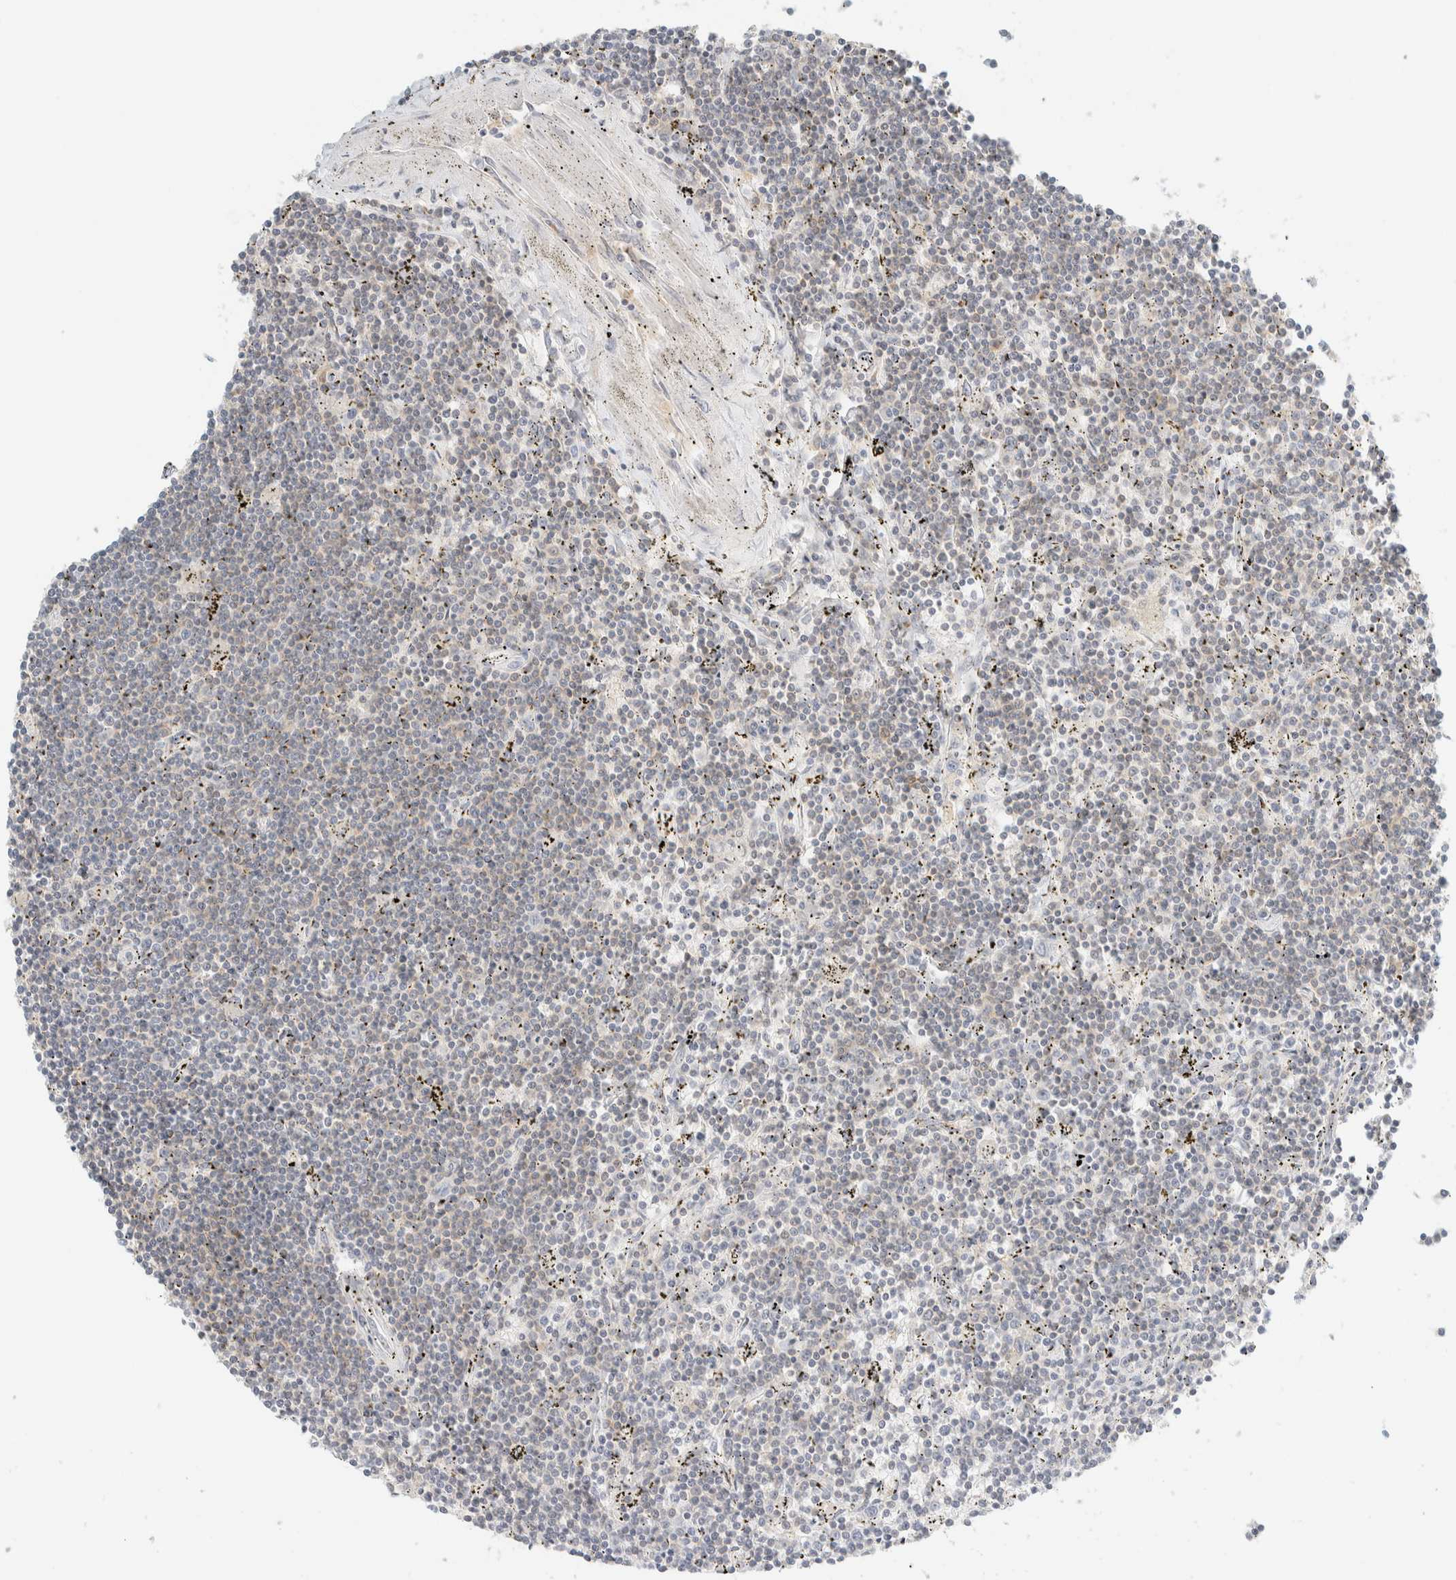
{"staining": {"intensity": "negative", "quantity": "none", "location": "none"}, "tissue": "lymphoma", "cell_type": "Tumor cells", "image_type": "cancer", "snomed": [{"axis": "morphology", "description": "Malignant lymphoma, non-Hodgkin's type, Low grade"}, {"axis": "topography", "description": "Spleen"}], "caption": "Tumor cells are negative for protein expression in human malignant lymphoma, non-Hodgkin's type (low-grade). (Stains: DAB IHC with hematoxylin counter stain, Microscopy: brightfield microscopy at high magnification).", "gene": "PCYT2", "patient": {"sex": "male", "age": 76}}